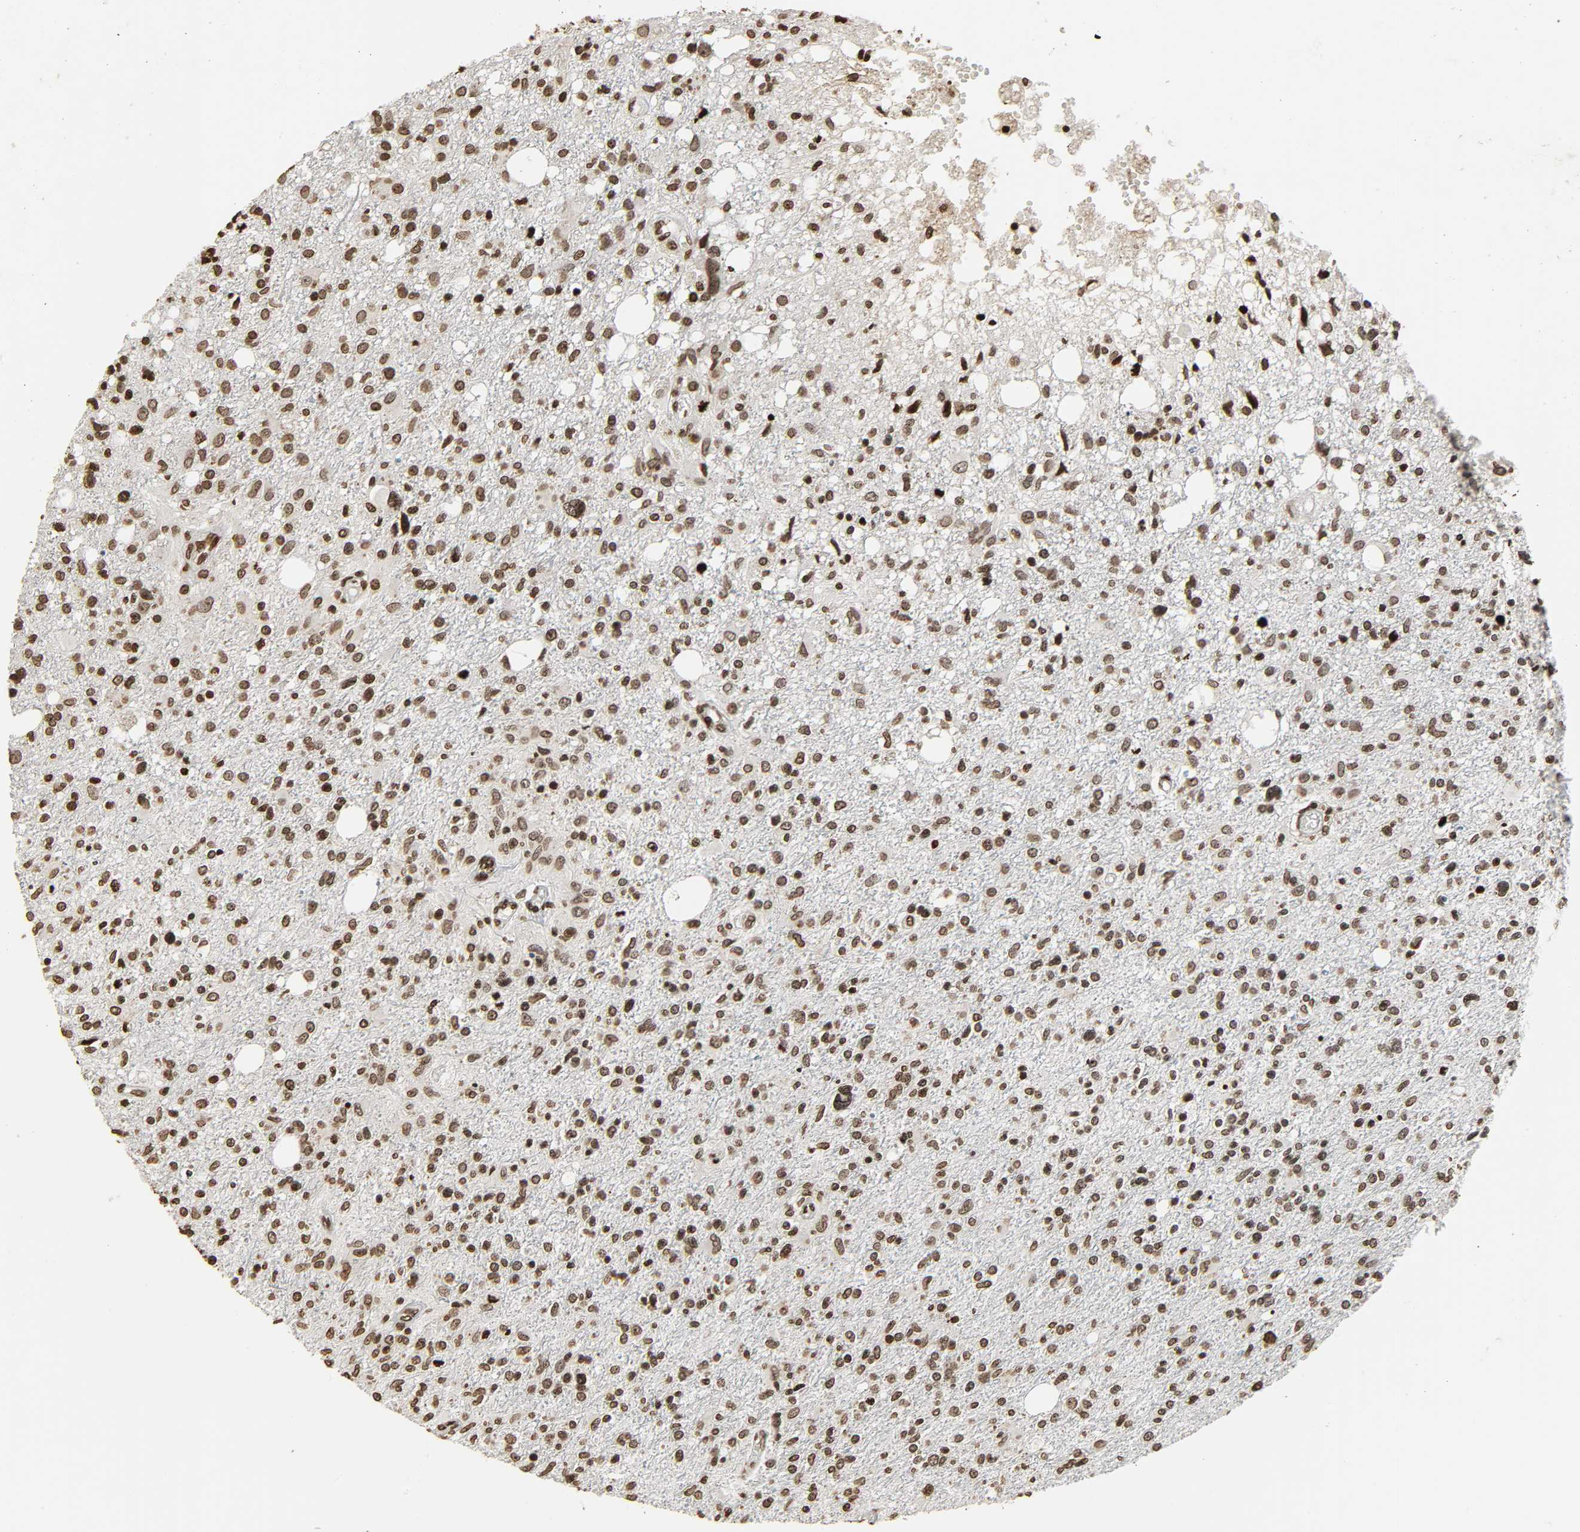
{"staining": {"intensity": "moderate", "quantity": ">75%", "location": "nuclear"}, "tissue": "glioma", "cell_type": "Tumor cells", "image_type": "cancer", "snomed": [{"axis": "morphology", "description": "Glioma, malignant, High grade"}, {"axis": "topography", "description": "Cerebral cortex"}], "caption": "Malignant glioma (high-grade) tissue reveals moderate nuclear expression in approximately >75% of tumor cells, visualized by immunohistochemistry.", "gene": "RXRA", "patient": {"sex": "male", "age": 76}}